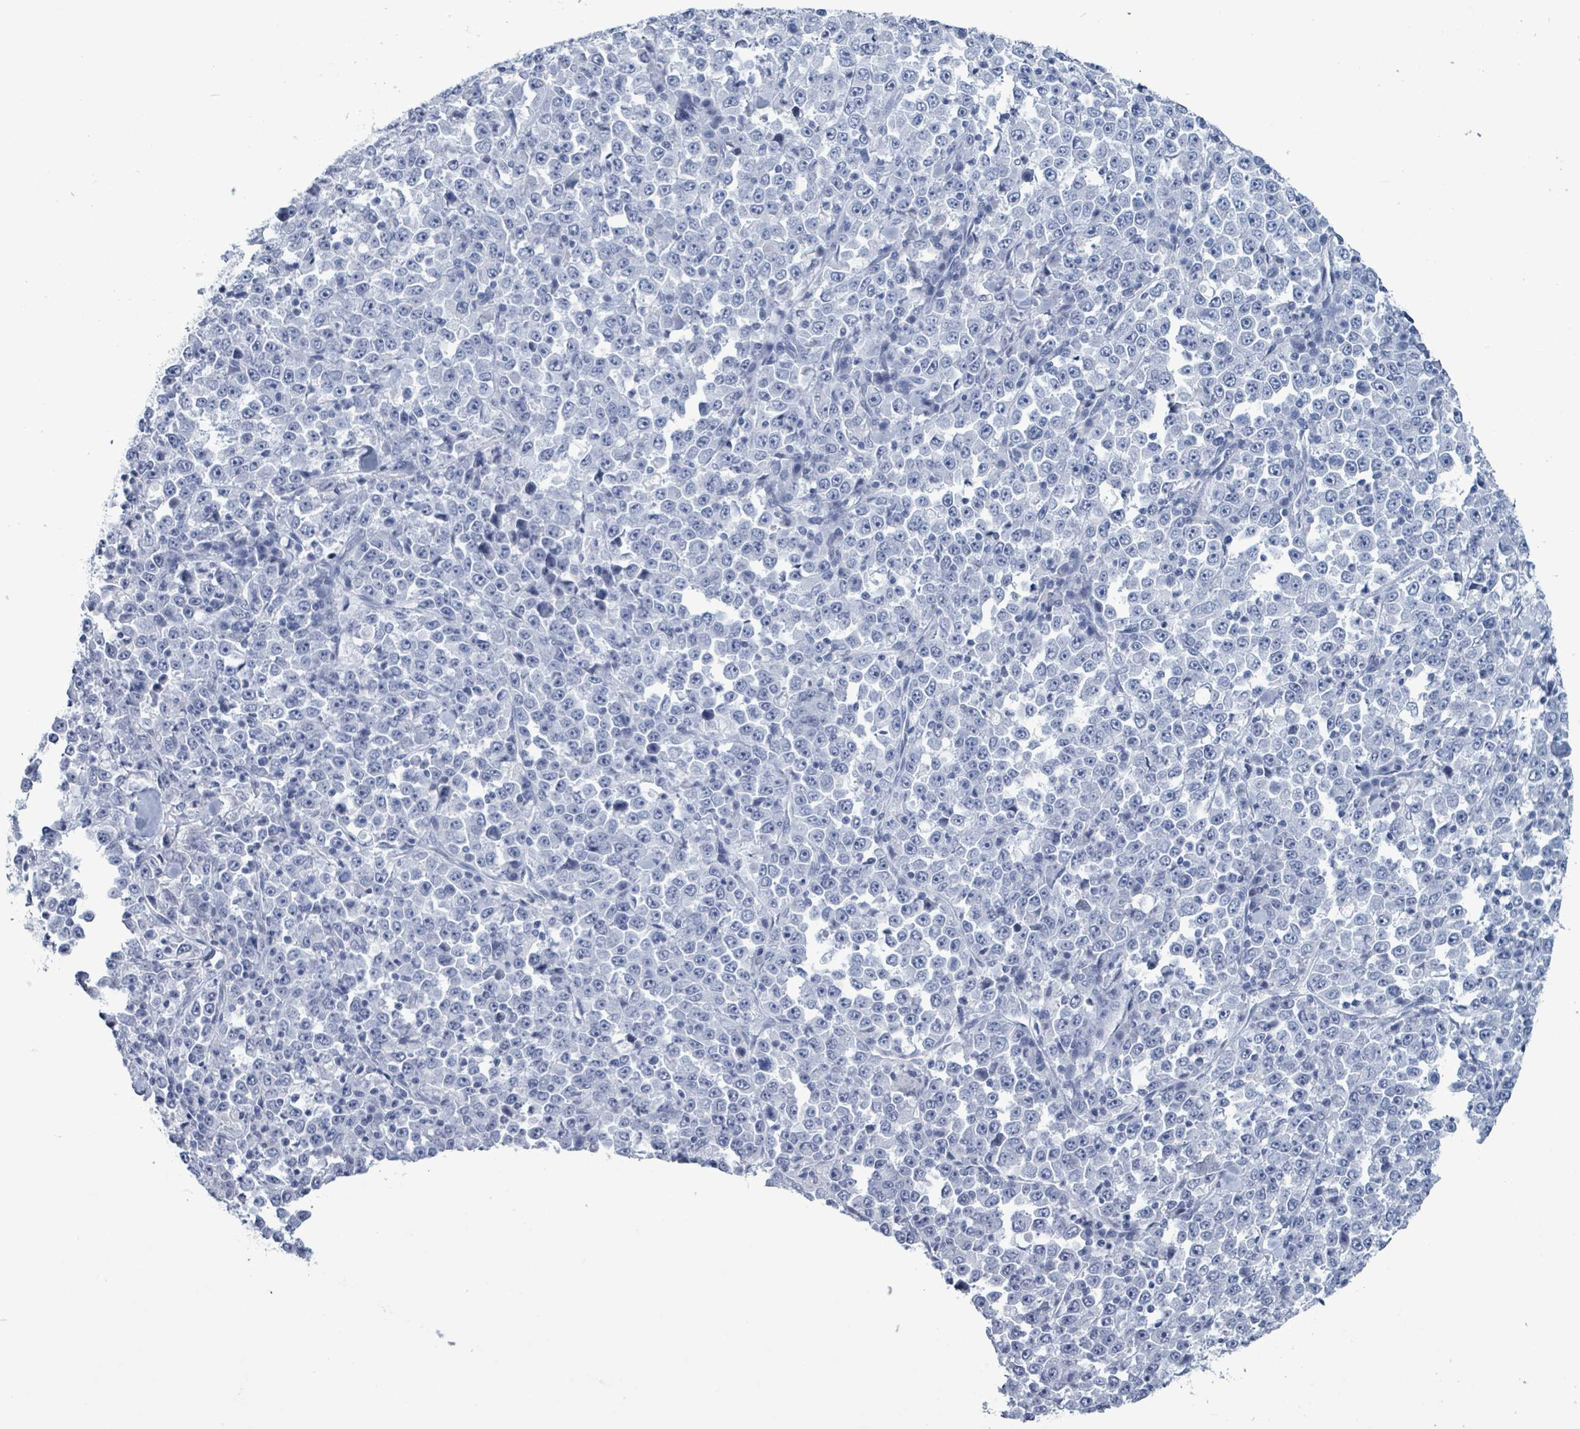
{"staining": {"intensity": "negative", "quantity": "none", "location": "none"}, "tissue": "stomach cancer", "cell_type": "Tumor cells", "image_type": "cancer", "snomed": [{"axis": "morphology", "description": "Normal tissue, NOS"}, {"axis": "morphology", "description": "Adenocarcinoma, NOS"}, {"axis": "topography", "description": "Stomach, upper"}, {"axis": "topography", "description": "Stomach"}], "caption": "The immunohistochemistry photomicrograph has no significant expression in tumor cells of adenocarcinoma (stomach) tissue.", "gene": "NKX2-1", "patient": {"sex": "male", "age": 59}}